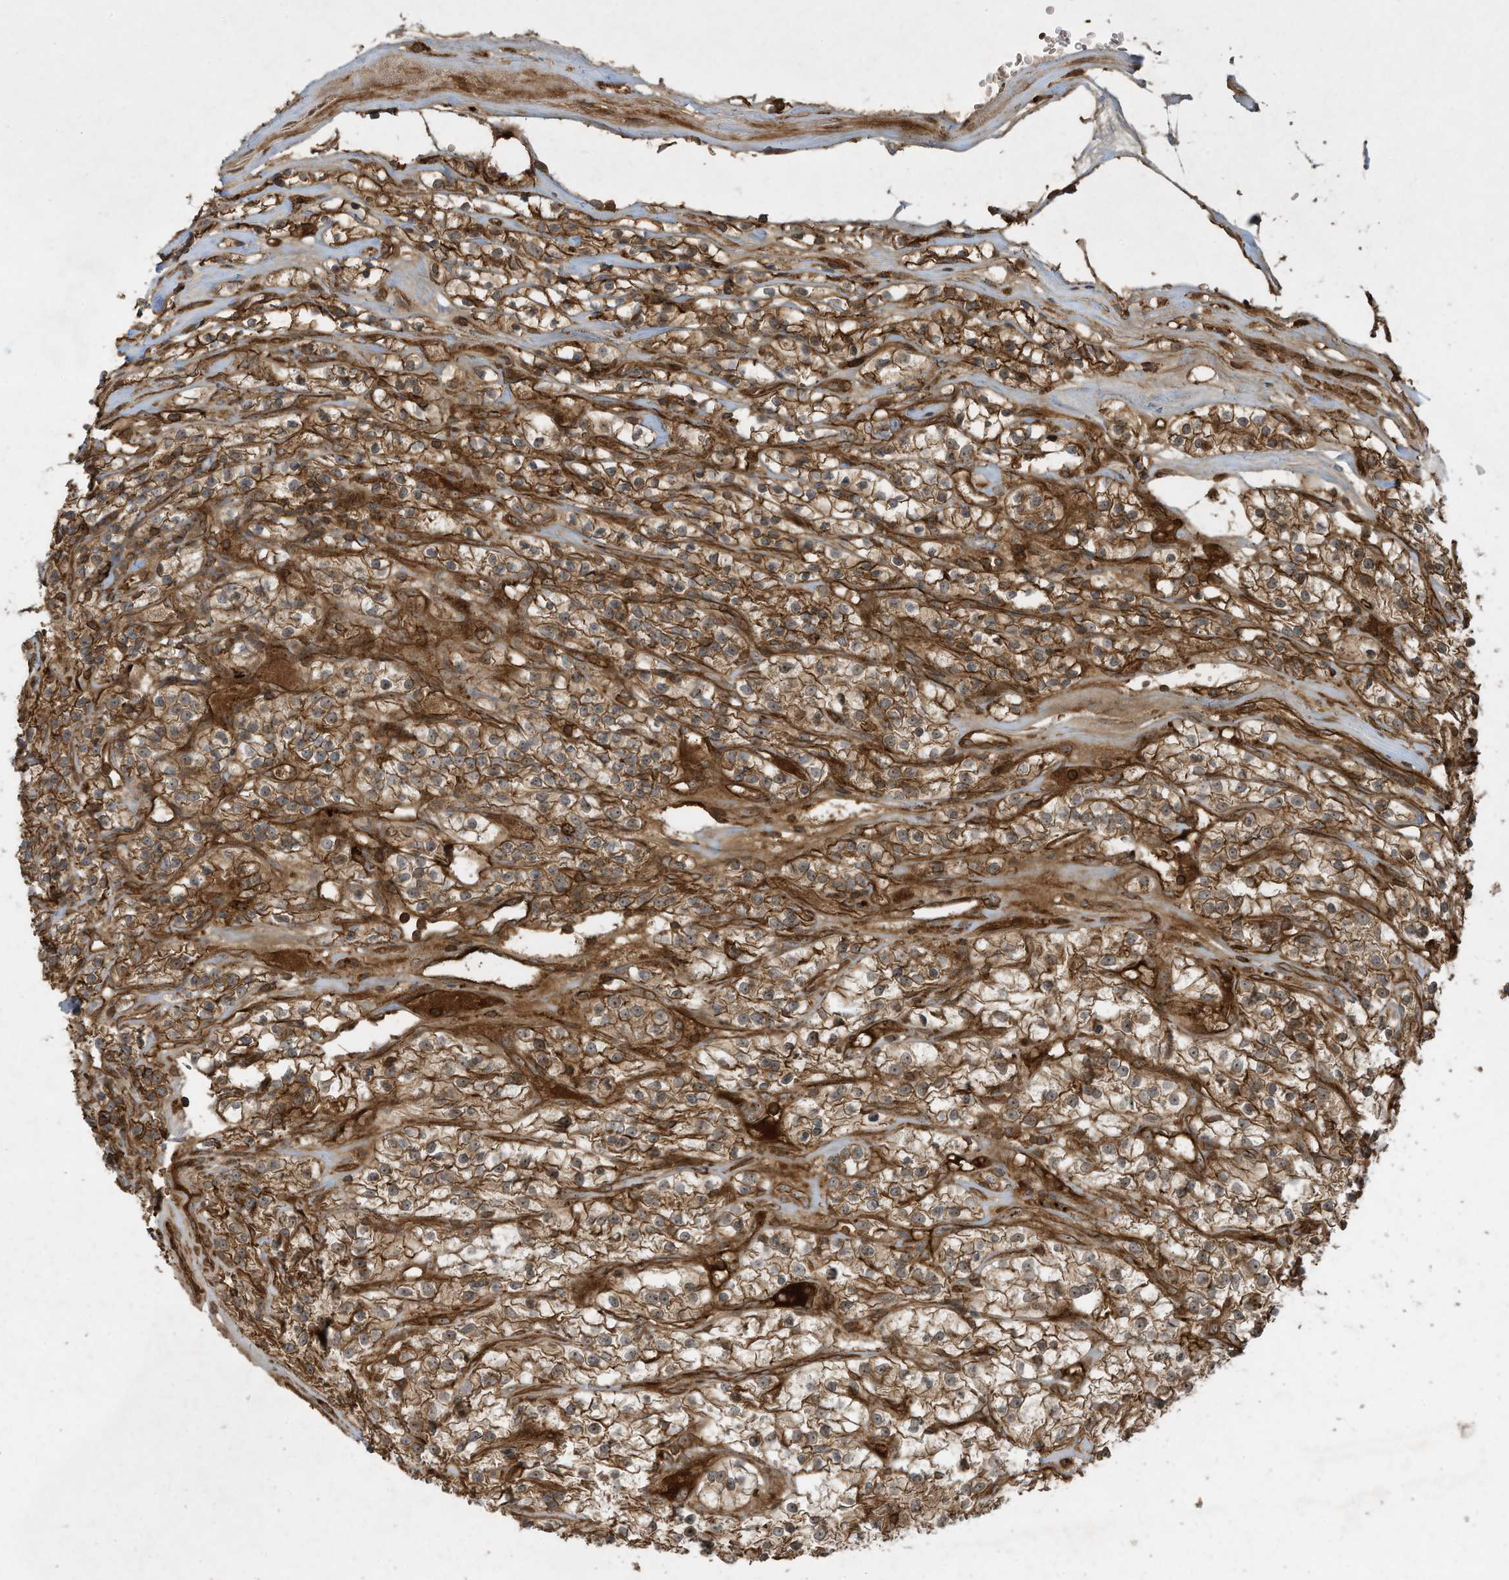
{"staining": {"intensity": "moderate", "quantity": ">75%", "location": "cytoplasmic/membranous"}, "tissue": "renal cancer", "cell_type": "Tumor cells", "image_type": "cancer", "snomed": [{"axis": "morphology", "description": "Adenocarcinoma, NOS"}, {"axis": "topography", "description": "Kidney"}], "caption": "Brown immunohistochemical staining in renal cancer (adenocarcinoma) displays moderate cytoplasmic/membranous positivity in about >75% of tumor cells. (IHC, brightfield microscopy, high magnification).", "gene": "DDIT4", "patient": {"sex": "female", "age": 57}}